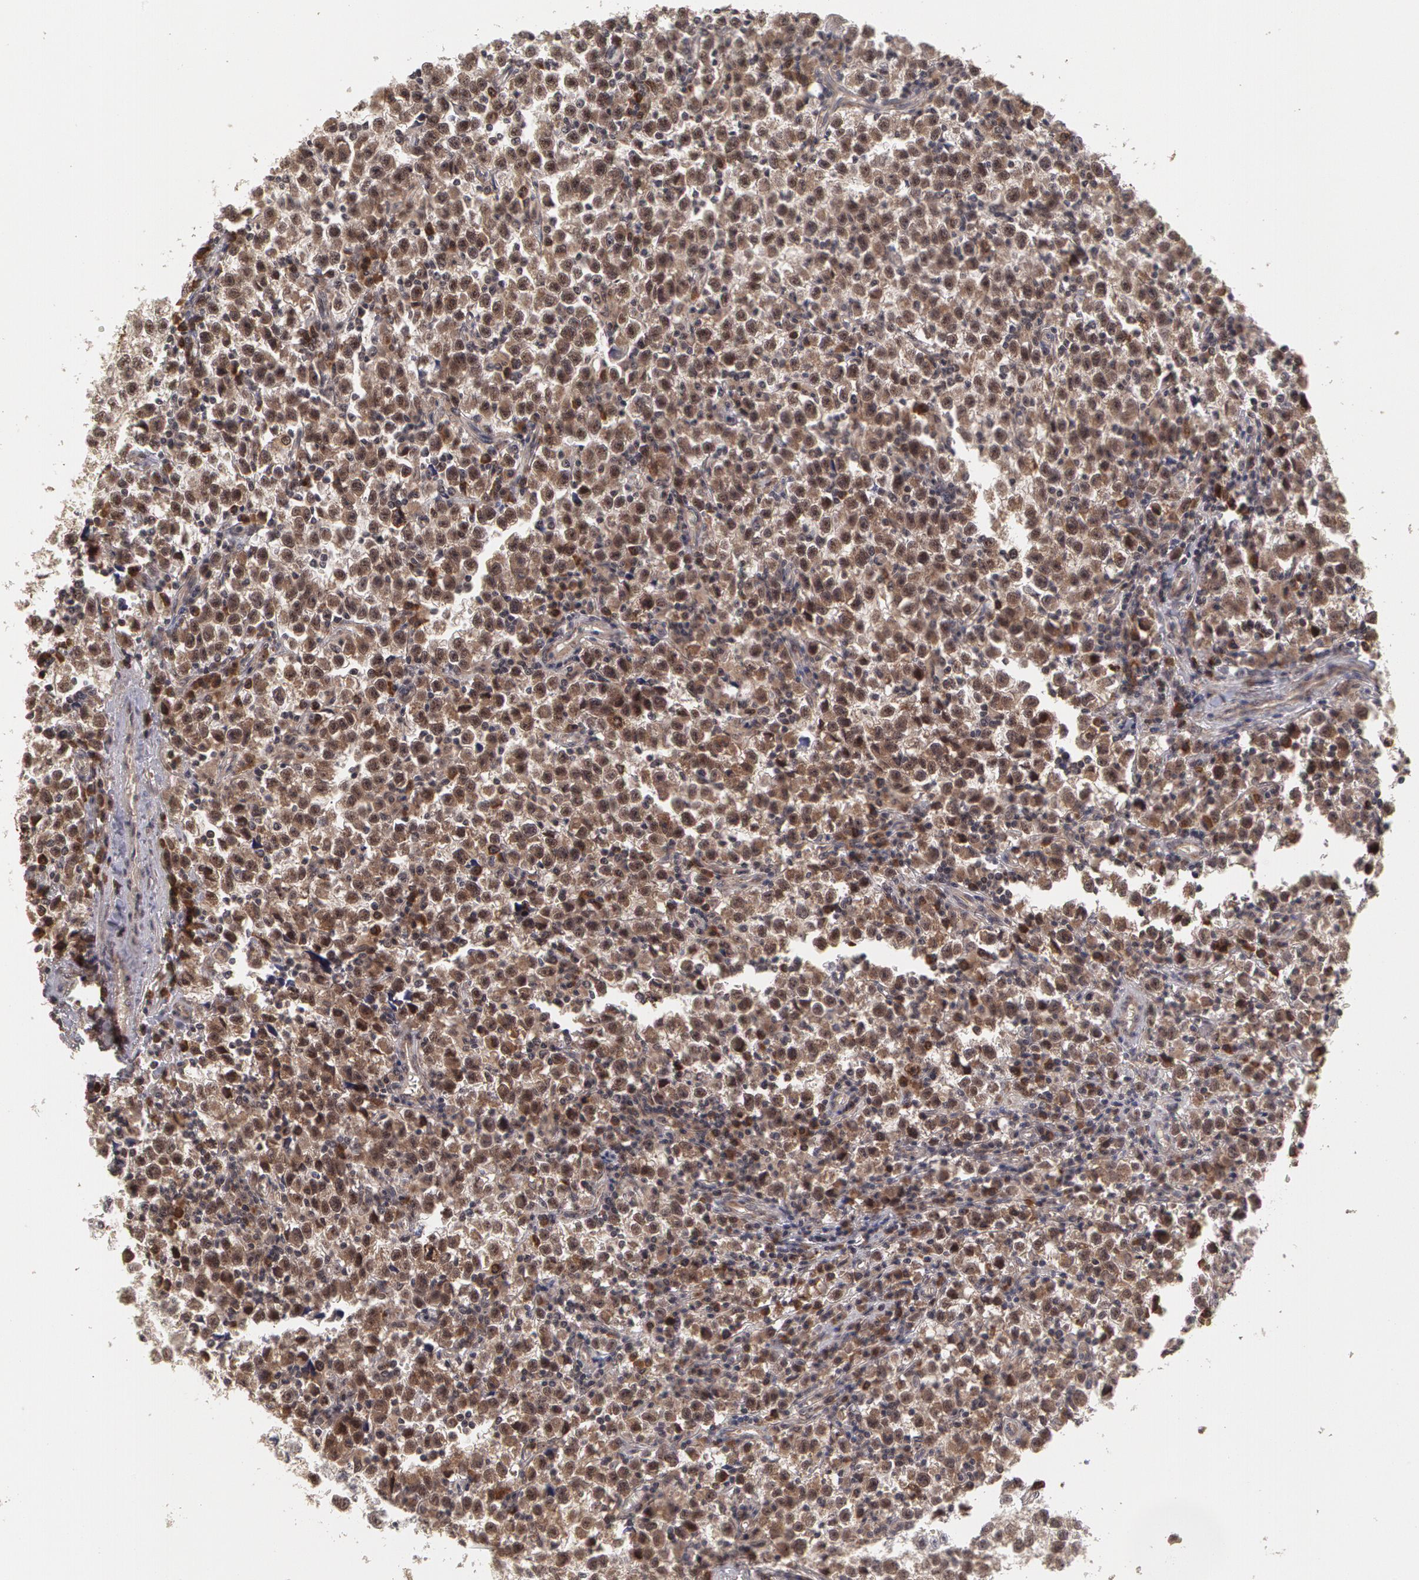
{"staining": {"intensity": "strong", "quantity": ">75%", "location": "cytoplasmic/membranous,nuclear"}, "tissue": "testis cancer", "cell_type": "Tumor cells", "image_type": "cancer", "snomed": [{"axis": "morphology", "description": "Seminoma, NOS"}, {"axis": "topography", "description": "Testis"}], "caption": "Immunohistochemical staining of testis cancer shows high levels of strong cytoplasmic/membranous and nuclear staining in approximately >75% of tumor cells.", "gene": "GLIS1", "patient": {"sex": "male", "age": 35}}